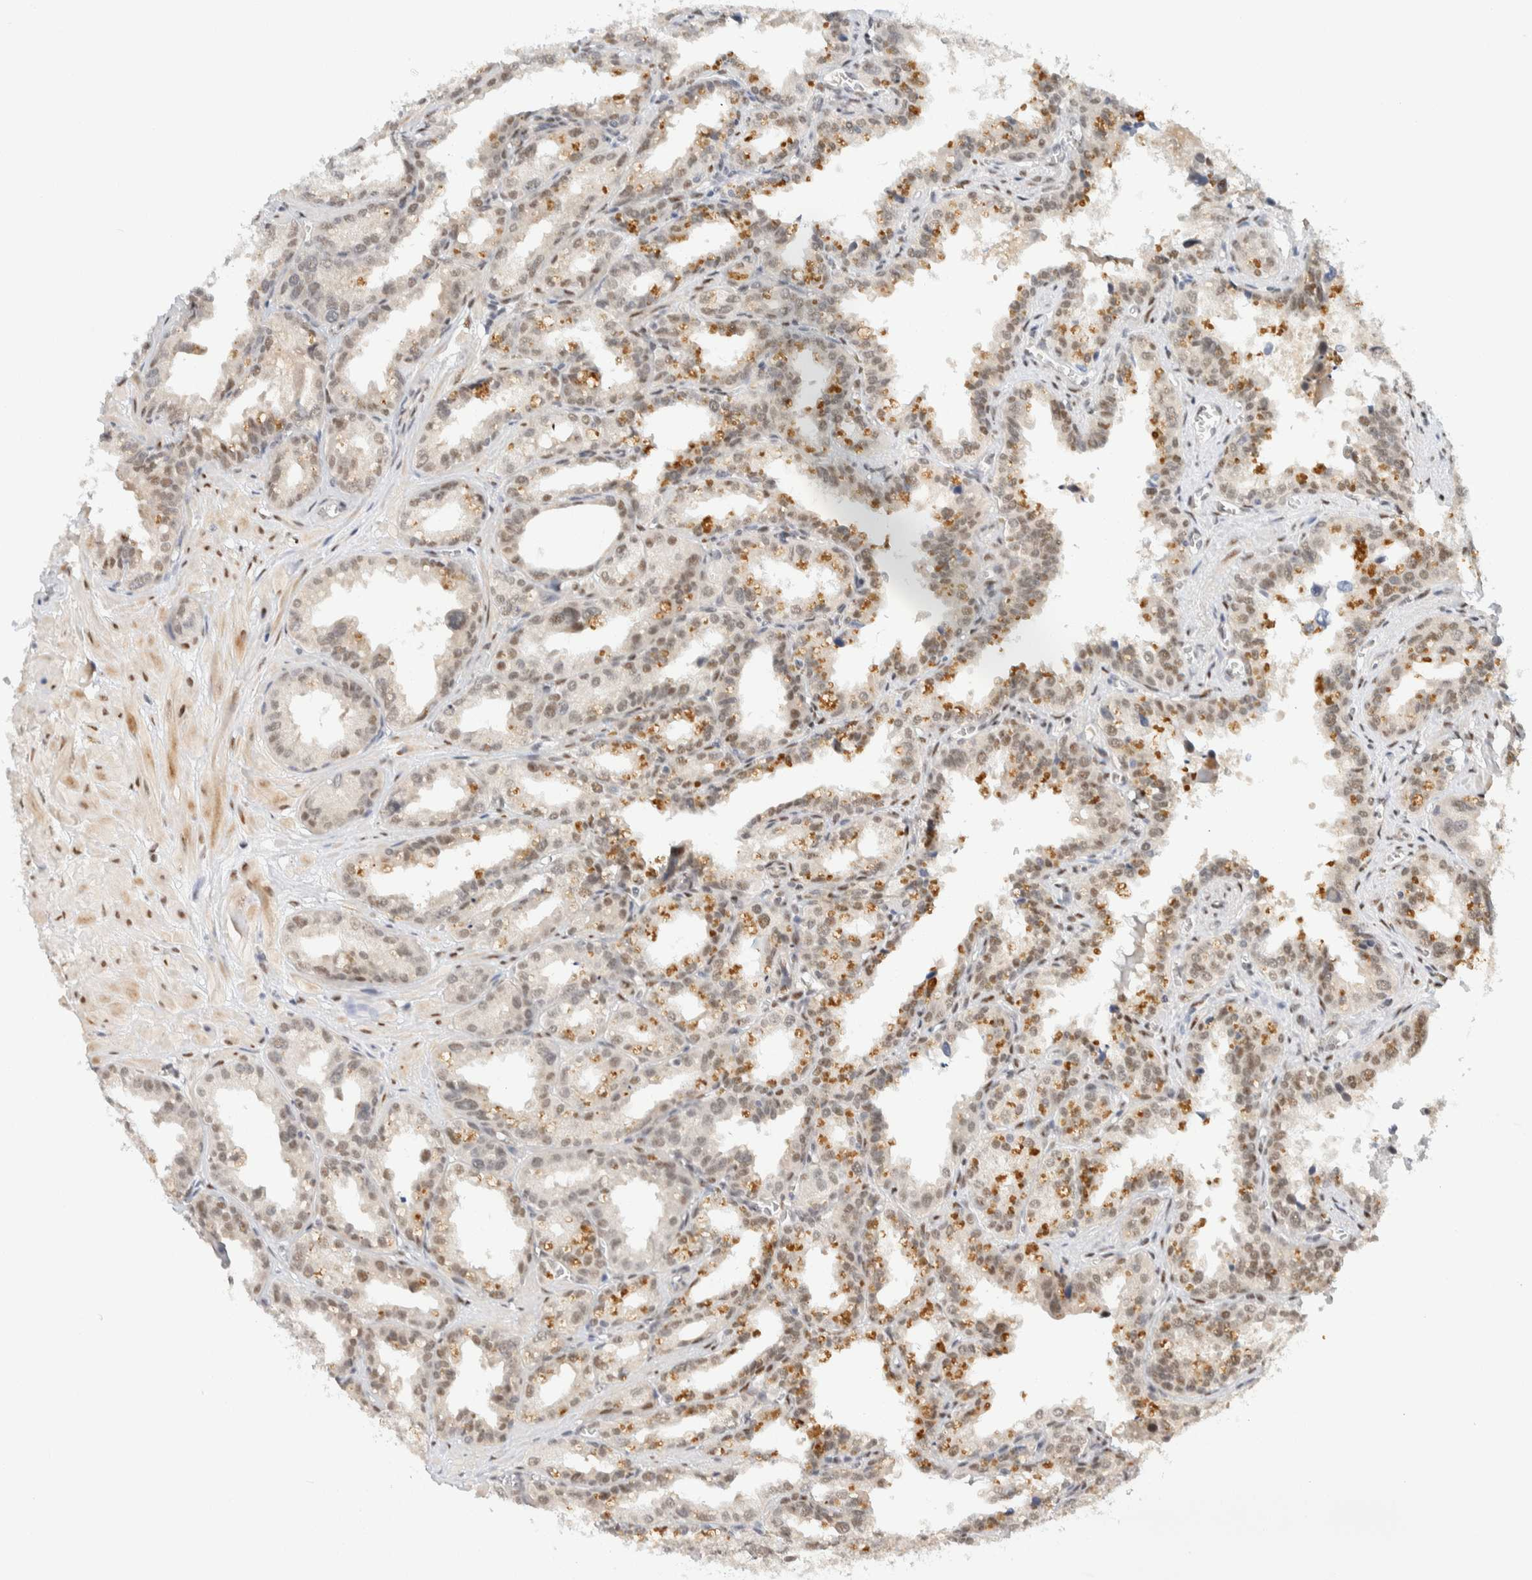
{"staining": {"intensity": "moderate", "quantity": "25%-75%", "location": "cytoplasmic/membranous,nuclear"}, "tissue": "seminal vesicle", "cell_type": "Glandular cells", "image_type": "normal", "snomed": [{"axis": "morphology", "description": "Normal tissue, NOS"}, {"axis": "topography", "description": "Prostate"}, {"axis": "topography", "description": "Seminal veicle"}], "caption": "Immunohistochemistry (IHC) staining of normal seminal vesicle, which reveals medium levels of moderate cytoplasmic/membranous,nuclear expression in about 25%-75% of glandular cells indicating moderate cytoplasmic/membranous,nuclear protein expression. The staining was performed using DAB (brown) for protein detection and nuclei were counterstained in hematoxylin (blue).", "gene": "ZNF683", "patient": {"sex": "male", "age": 51}}